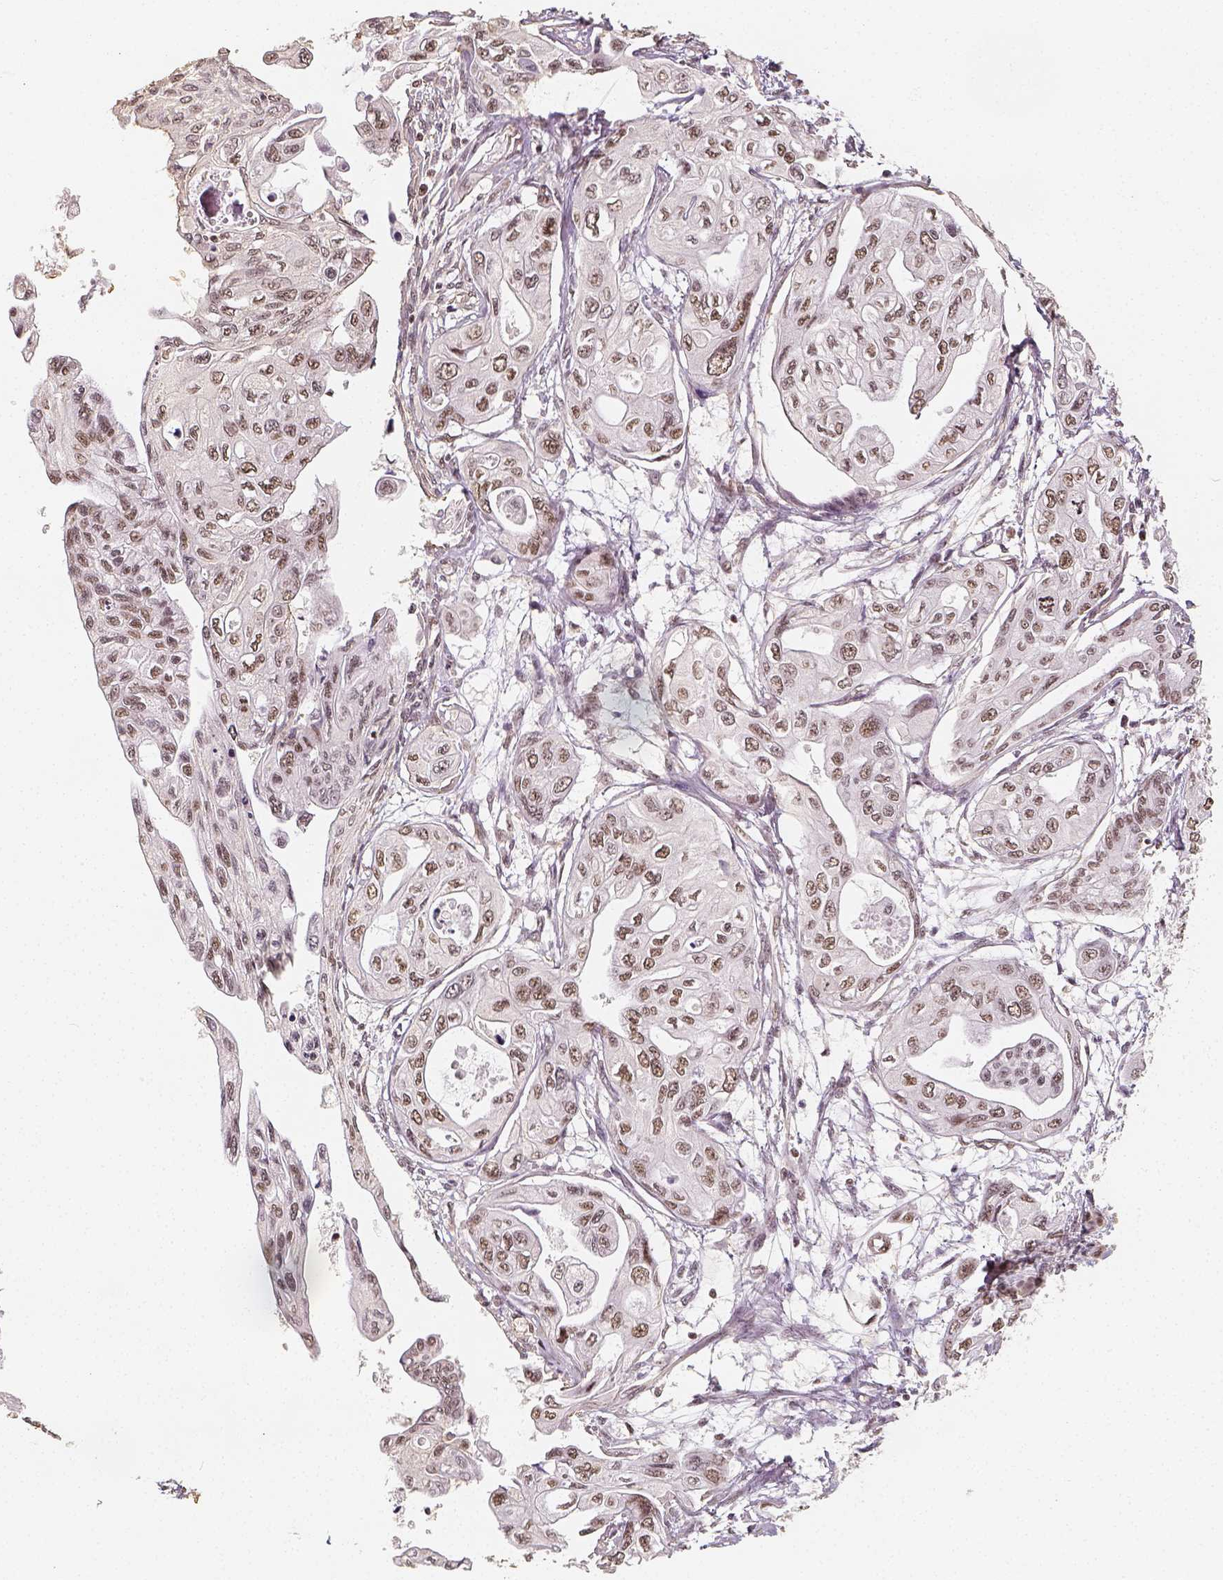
{"staining": {"intensity": "moderate", "quantity": ">75%", "location": "nuclear"}, "tissue": "pancreatic cancer", "cell_type": "Tumor cells", "image_type": "cancer", "snomed": [{"axis": "morphology", "description": "Adenocarcinoma, NOS"}, {"axis": "topography", "description": "Pancreas"}], "caption": "Human pancreatic cancer (adenocarcinoma) stained for a protein (brown) exhibits moderate nuclear positive positivity in about >75% of tumor cells.", "gene": "HDAC1", "patient": {"sex": "female", "age": 76}}